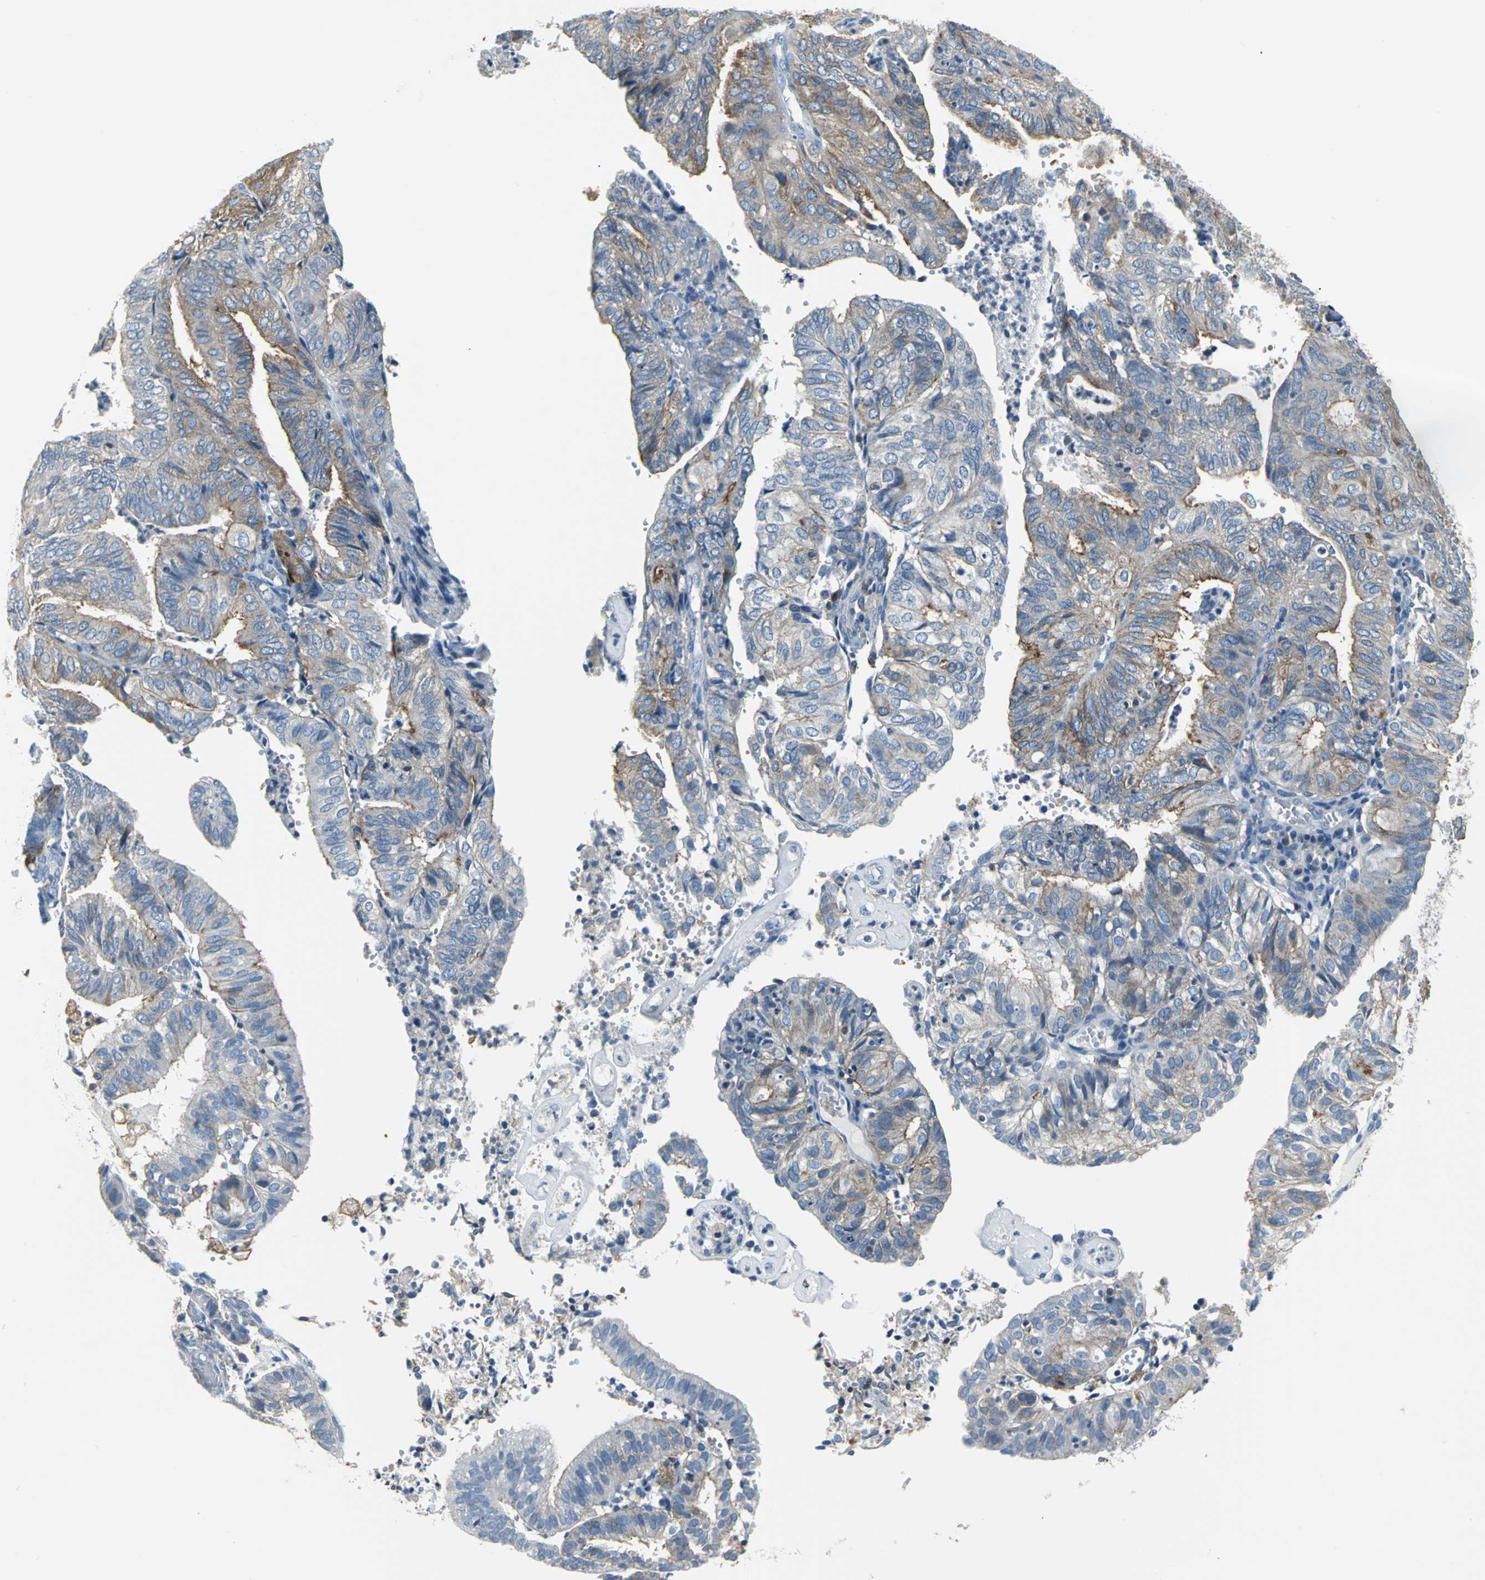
{"staining": {"intensity": "weak", "quantity": ">75%", "location": "cytoplasmic/membranous"}, "tissue": "endometrial cancer", "cell_type": "Tumor cells", "image_type": "cancer", "snomed": [{"axis": "morphology", "description": "Adenocarcinoma, NOS"}, {"axis": "topography", "description": "Uterus"}], "caption": "Immunohistochemical staining of adenocarcinoma (endometrial) exhibits weak cytoplasmic/membranous protein expression in approximately >75% of tumor cells.", "gene": "IQGAP2", "patient": {"sex": "female", "age": 60}}